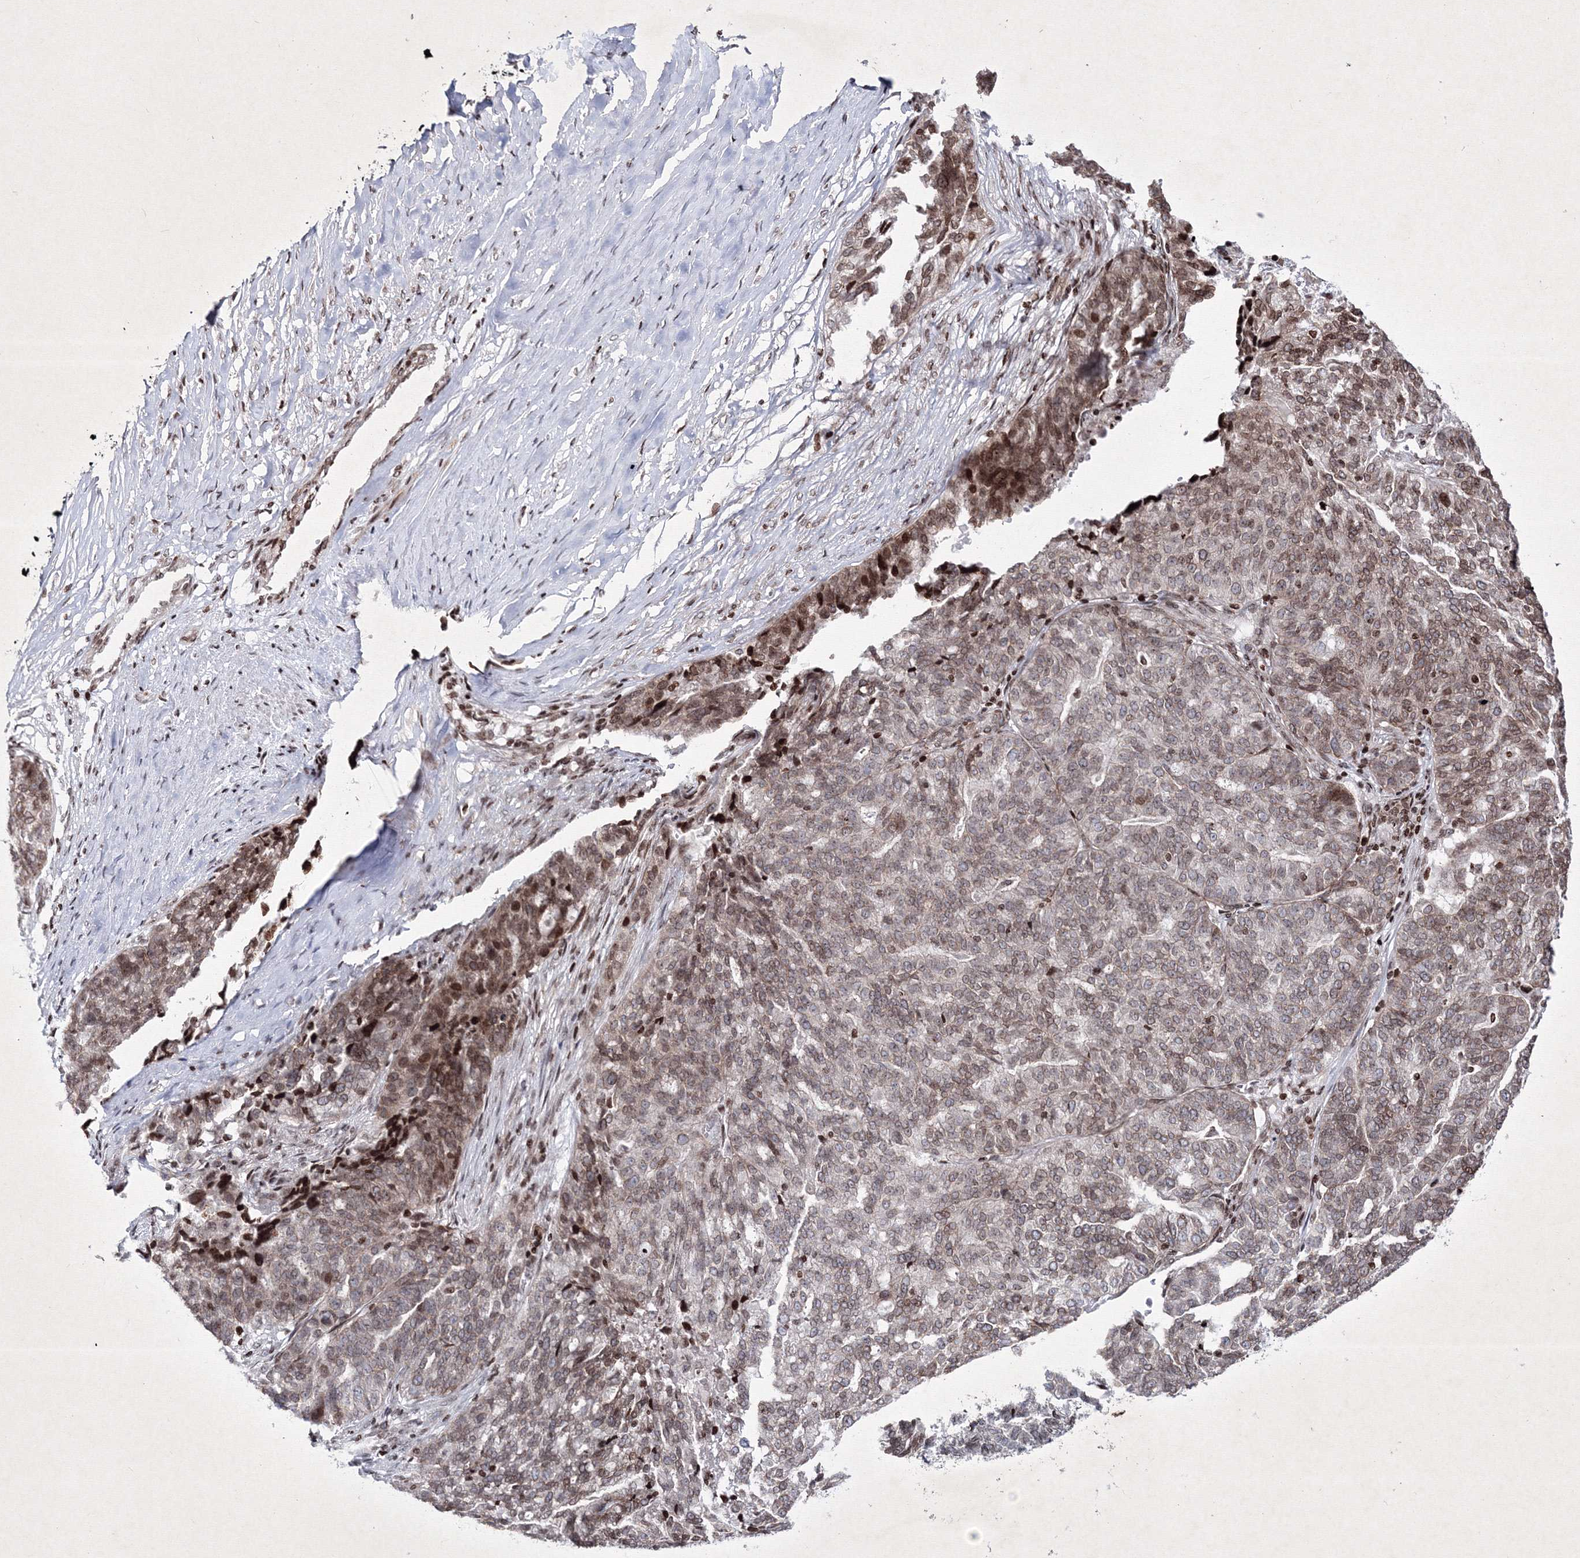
{"staining": {"intensity": "weak", "quantity": ">75%", "location": "nuclear"}, "tissue": "ovarian cancer", "cell_type": "Tumor cells", "image_type": "cancer", "snomed": [{"axis": "morphology", "description": "Cystadenocarcinoma, serous, NOS"}, {"axis": "topography", "description": "Ovary"}], "caption": "This is a histology image of IHC staining of ovarian serous cystadenocarcinoma, which shows weak positivity in the nuclear of tumor cells.", "gene": "SMIM29", "patient": {"sex": "female", "age": 59}}